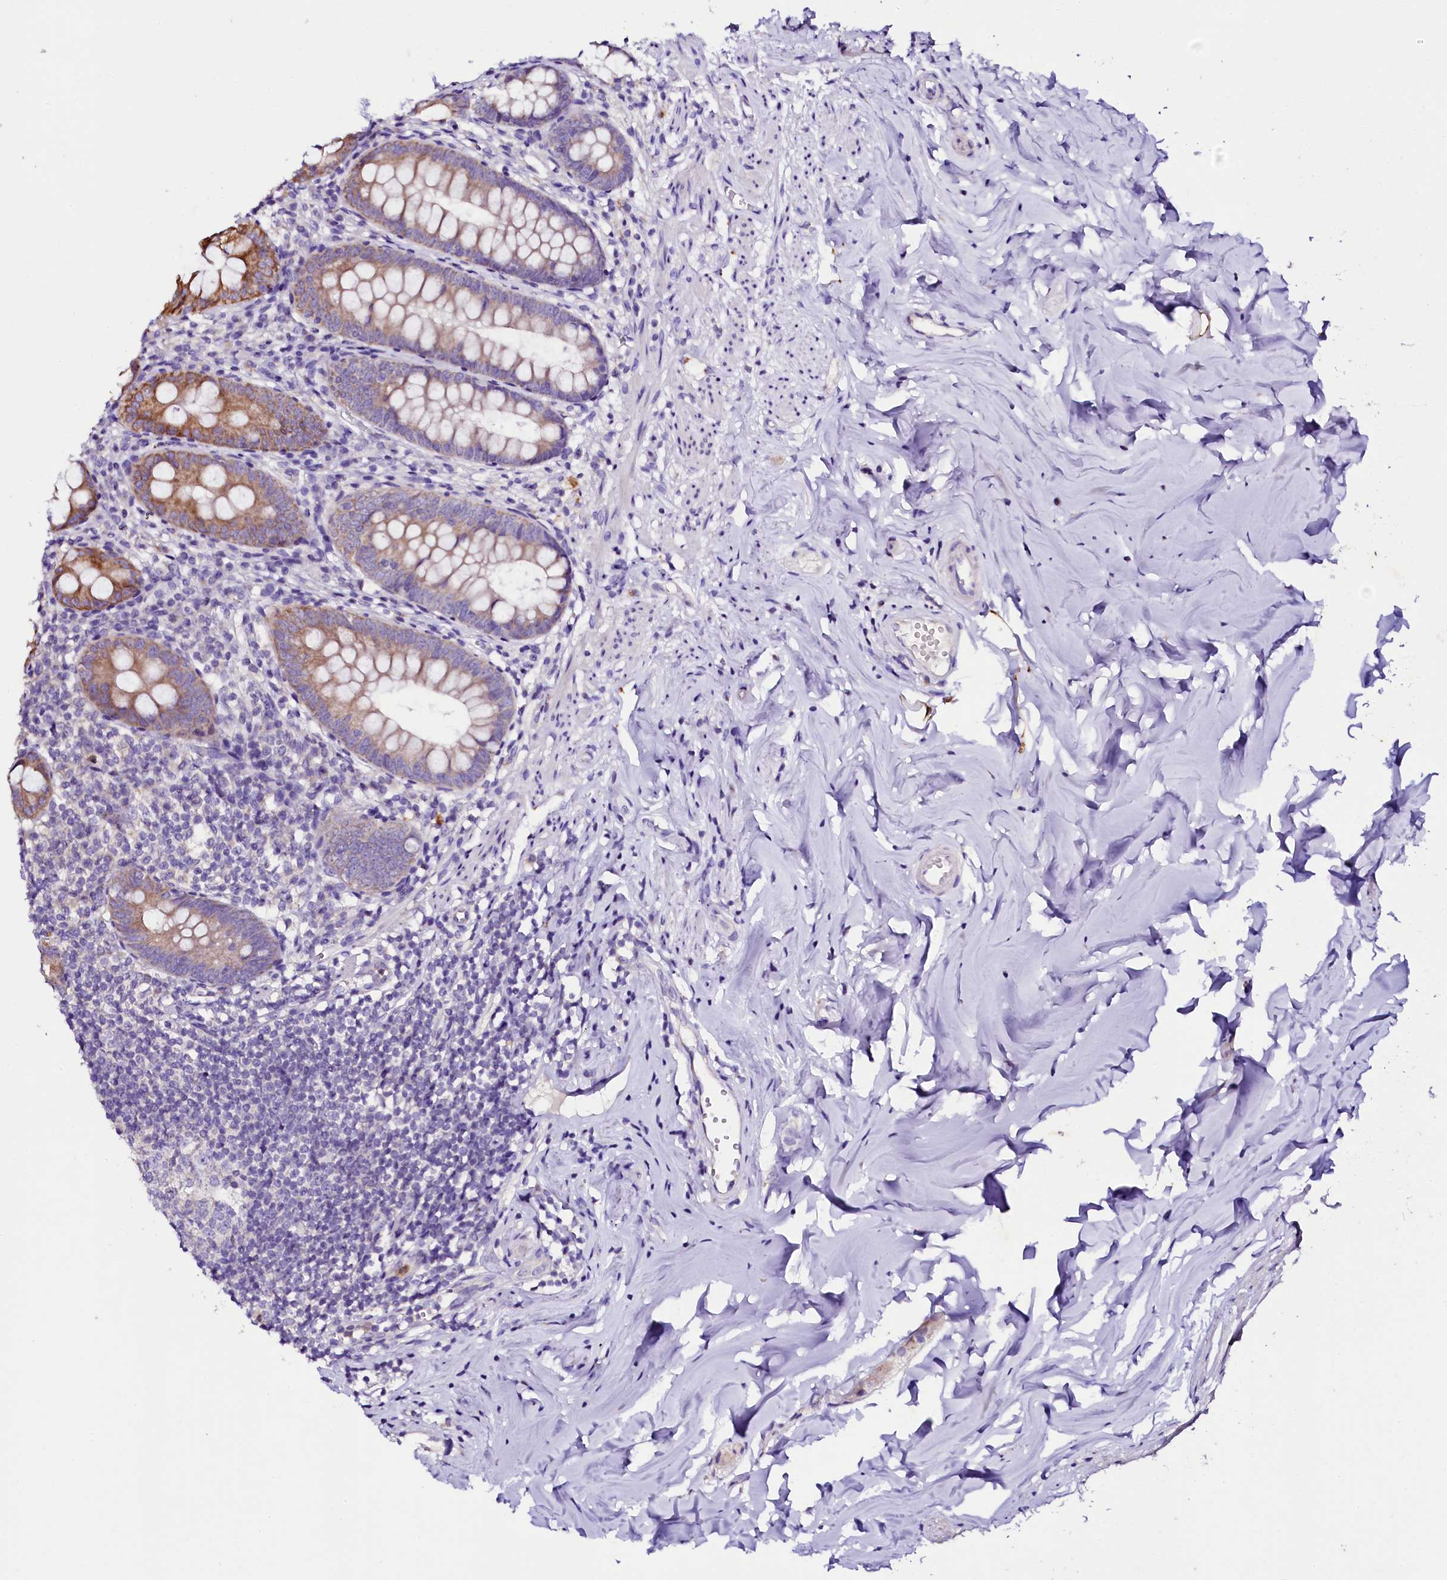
{"staining": {"intensity": "moderate", "quantity": "25%-75%", "location": "cytoplasmic/membranous"}, "tissue": "appendix", "cell_type": "Glandular cells", "image_type": "normal", "snomed": [{"axis": "morphology", "description": "Normal tissue, NOS"}, {"axis": "topography", "description": "Appendix"}], "caption": "The histopathology image shows staining of benign appendix, revealing moderate cytoplasmic/membranous protein staining (brown color) within glandular cells. (IHC, brightfield microscopy, high magnification).", "gene": "NAA16", "patient": {"sex": "female", "age": 51}}